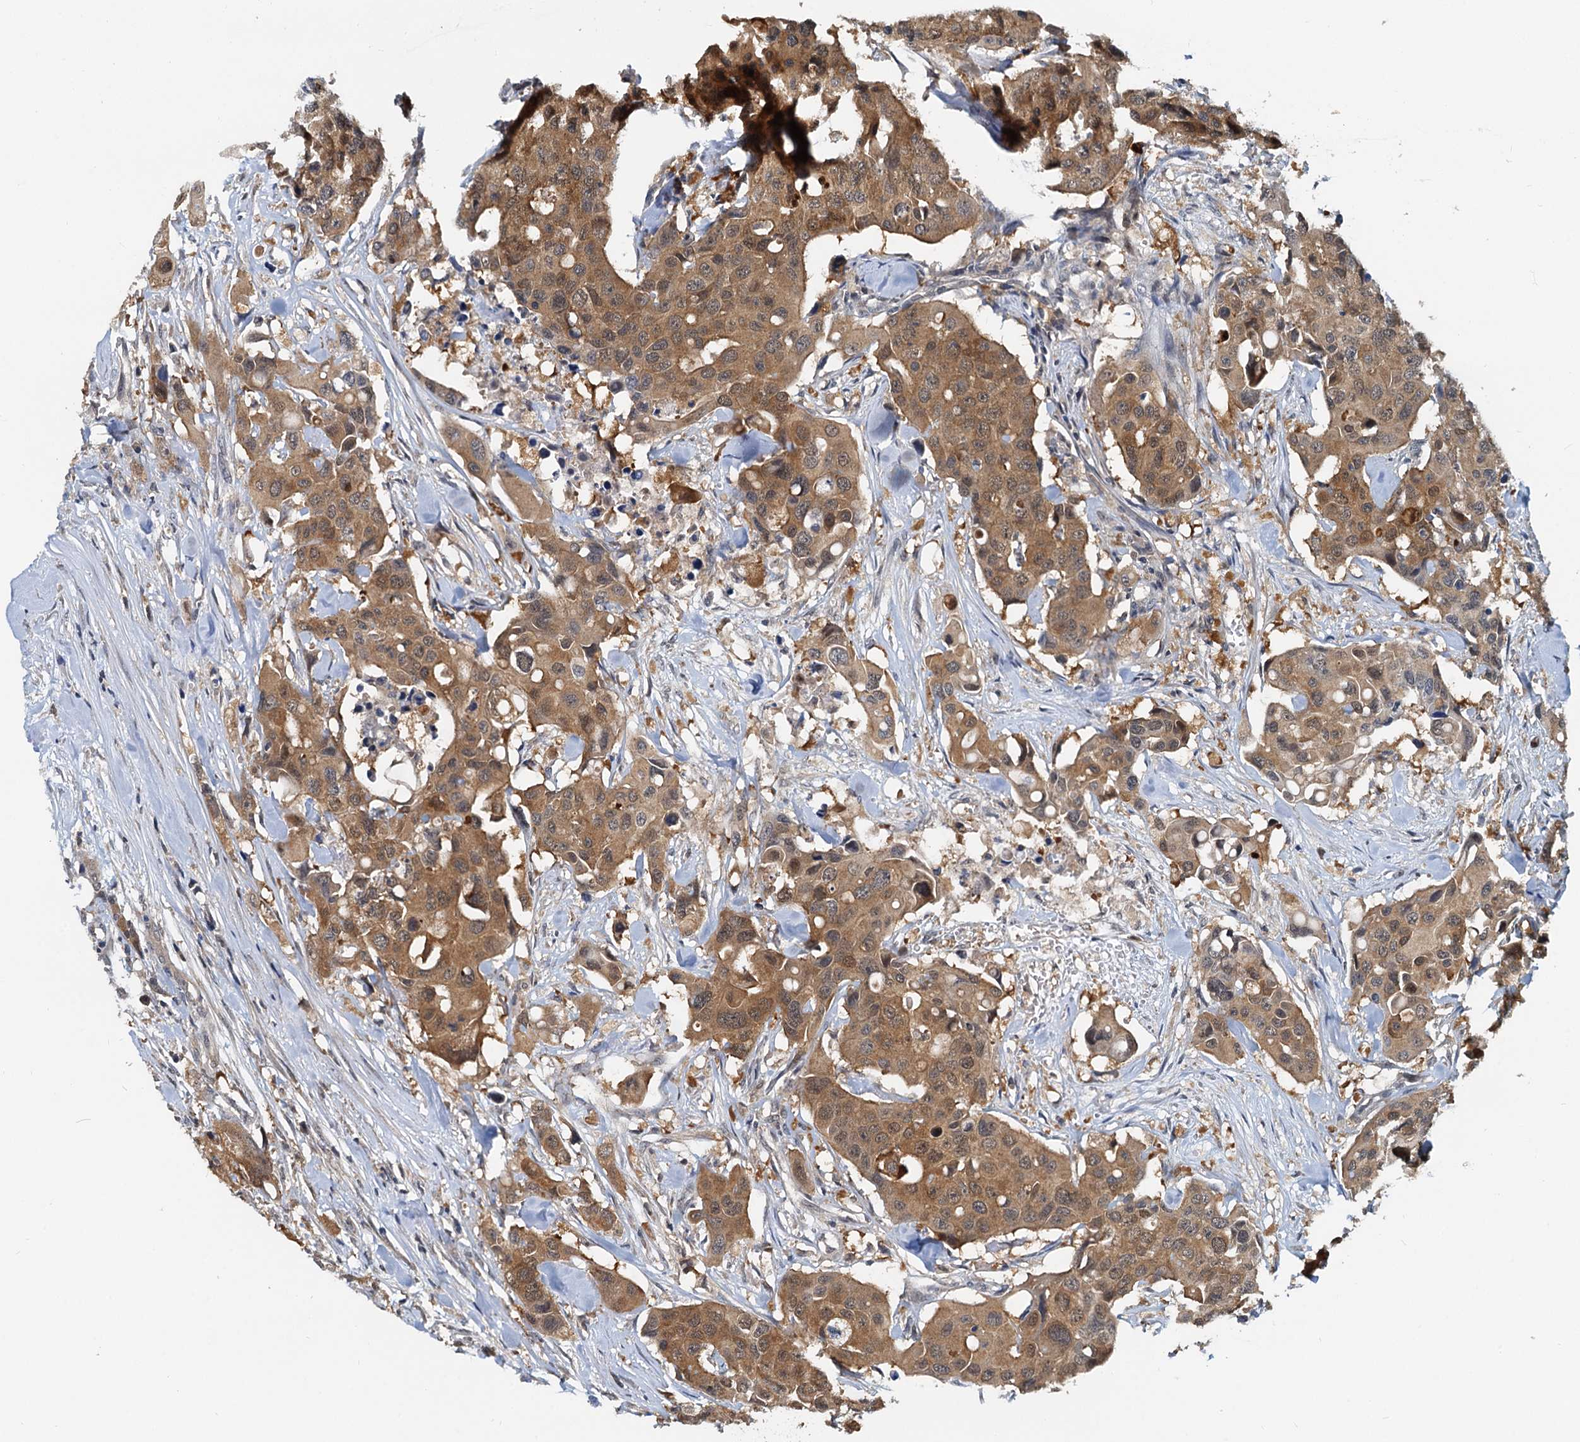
{"staining": {"intensity": "moderate", "quantity": ">75%", "location": "cytoplasmic/membranous"}, "tissue": "colorectal cancer", "cell_type": "Tumor cells", "image_type": "cancer", "snomed": [{"axis": "morphology", "description": "Adenocarcinoma, NOS"}, {"axis": "topography", "description": "Colon"}], "caption": "An immunohistochemistry image of tumor tissue is shown. Protein staining in brown highlights moderate cytoplasmic/membranous positivity in colorectal cancer (adenocarcinoma) within tumor cells. The protein of interest is shown in brown color, while the nuclei are stained blue.", "gene": "PTGES3", "patient": {"sex": "male", "age": 77}}